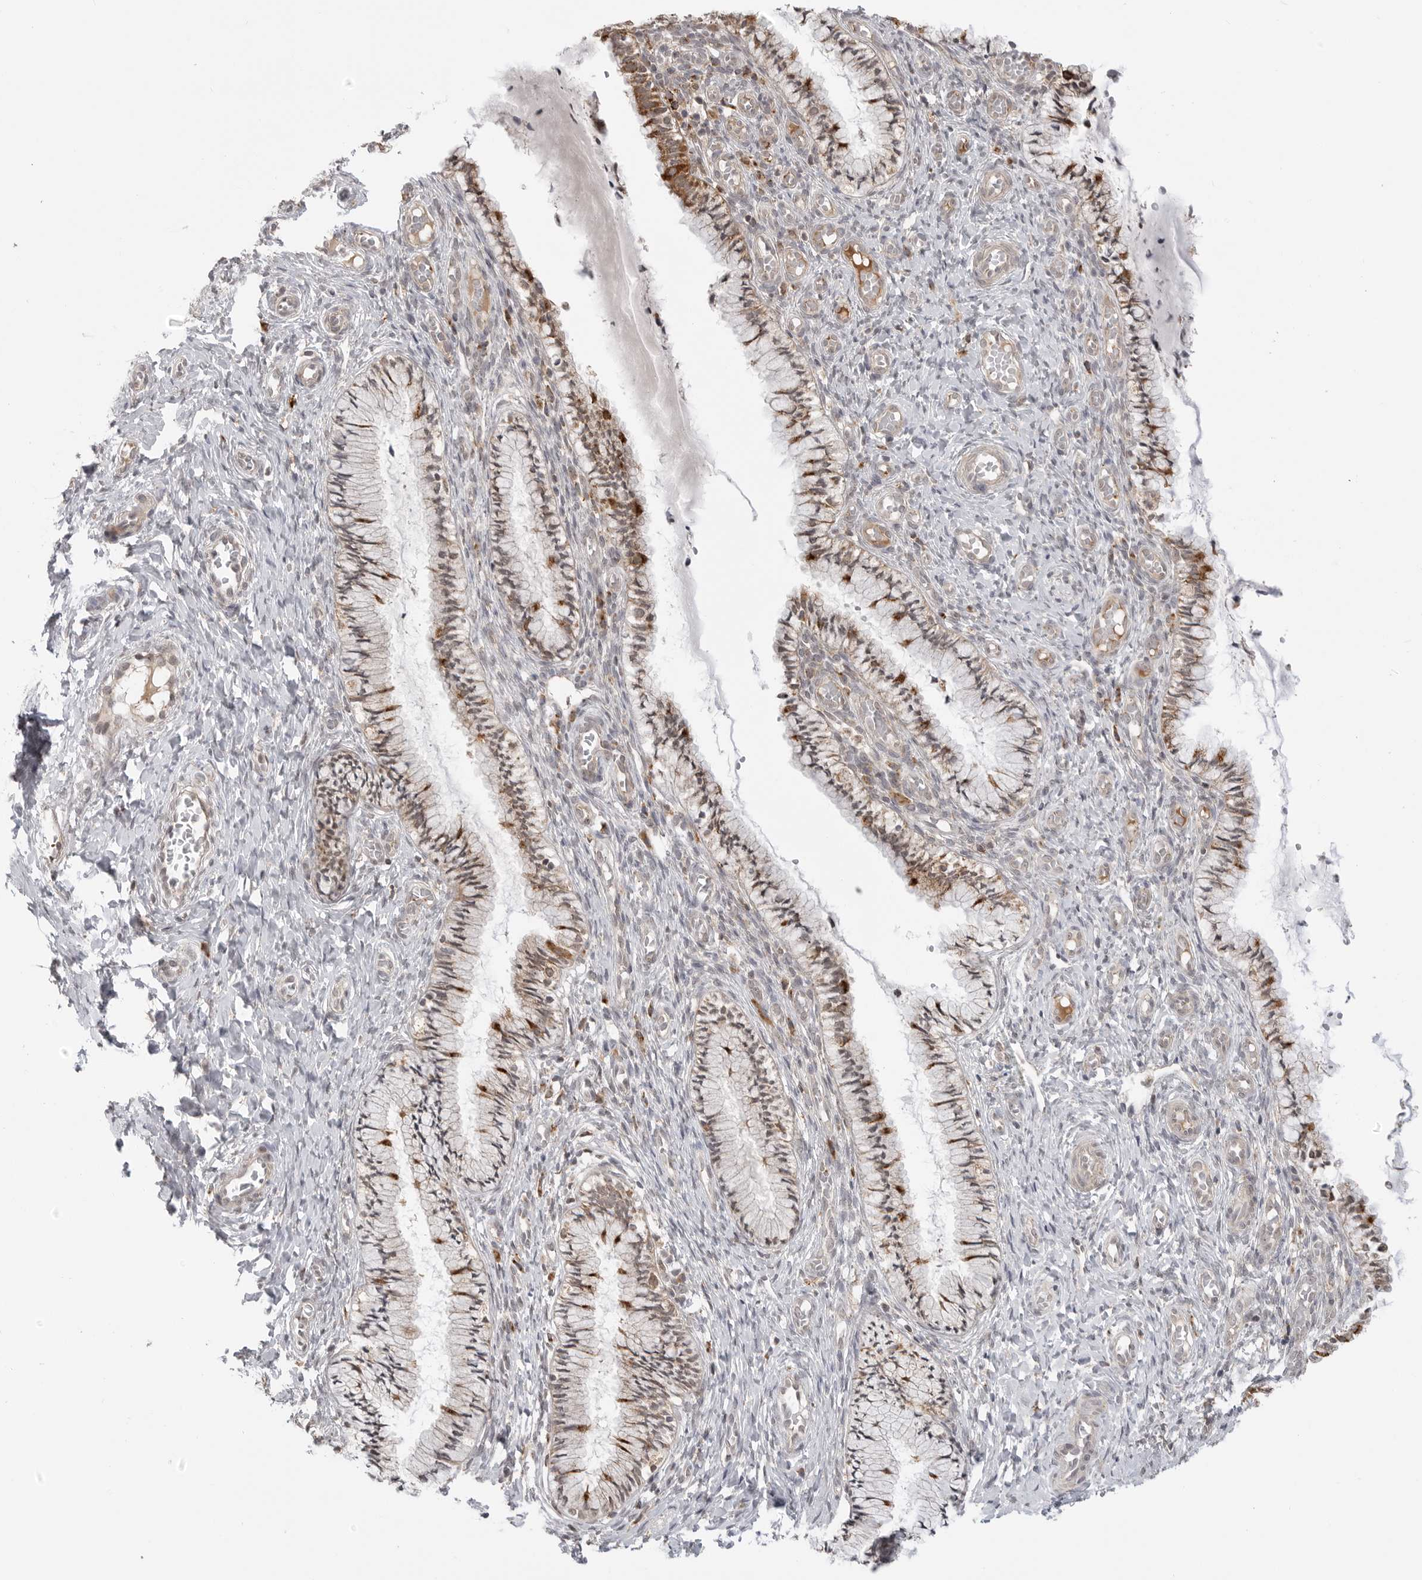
{"staining": {"intensity": "moderate", "quantity": "25%-75%", "location": "cytoplasmic/membranous"}, "tissue": "cervix", "cell_type": "Glandular cells", "image_type": "normal", "snomed": [{"axis": "morphology", "description": "Normal tissue, NOS"}, {"axis": "topography", "description": "Cervix"}], "caption": "The photomicrograph shows immunohistochemical staining of normal cervix. There is moderate cytoplasmic/membranous staining is identified in about 25%-75% of glandular cells. The staining was performed using DAB, with brown indicating positive protein expression. Nuclei are stained blue with hematoxylin.", "gene": "KALRN", "patient": {"sex": "female", "age": 27}}